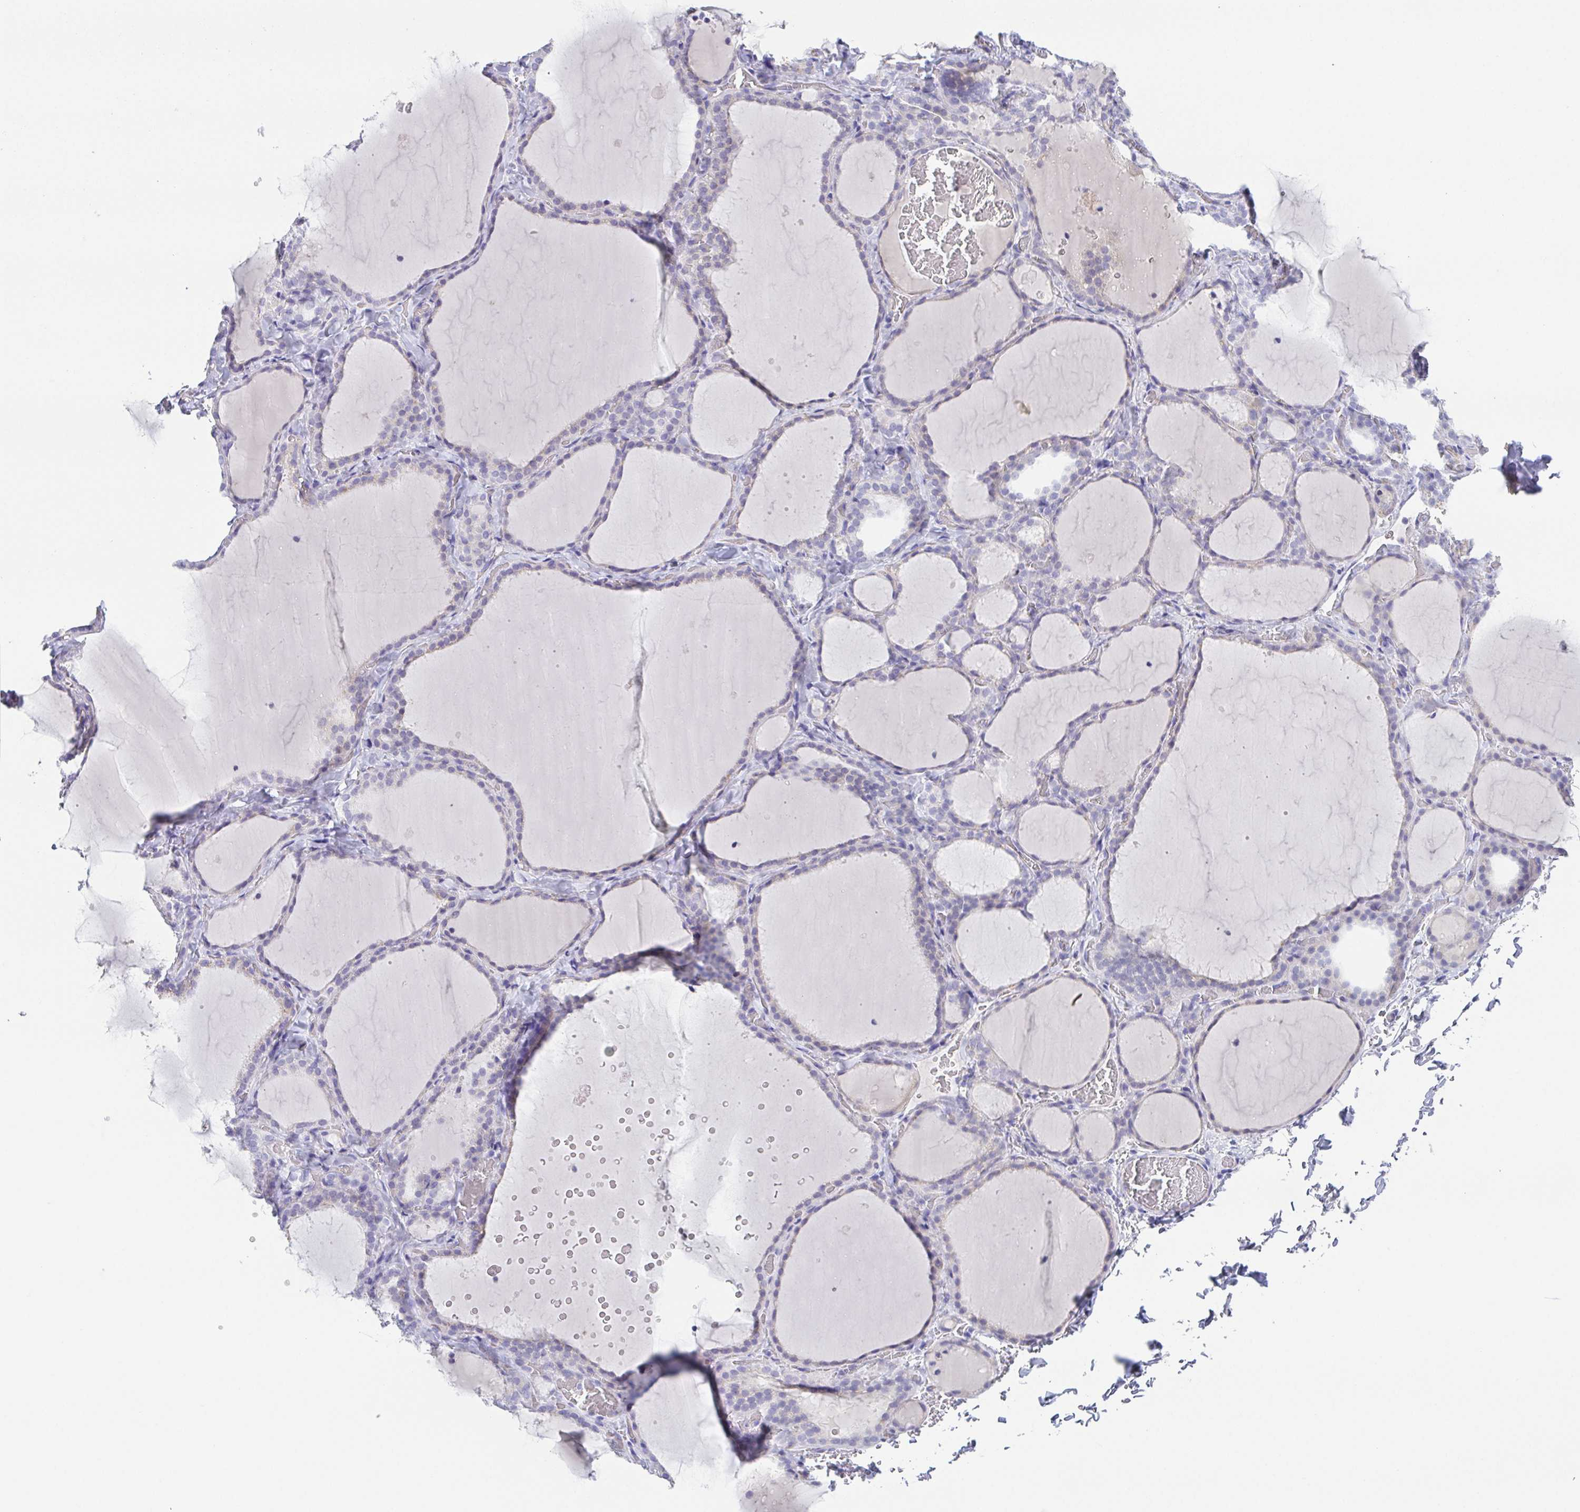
{"staining": {"intensity": "negative", "quantity": "none", "location": "none"}, "tissue": "thyroid gland", "cell_type": "Glandular cells", "image_type": "normal", "snomed": [{"axis": "morphology", "description": "Normal tissue, NOS"}, {"axis": "topography", "description": "Thyroid gland"}], "caption": "Immunohistochemistry micrograph of benign human thyroid gland stained for a protein (brown), which displays no staining in glandular cells. Nuclei are stained in blue.", "gene": "HAPLN2", "patient": {"sex": "female", "age": 22}}